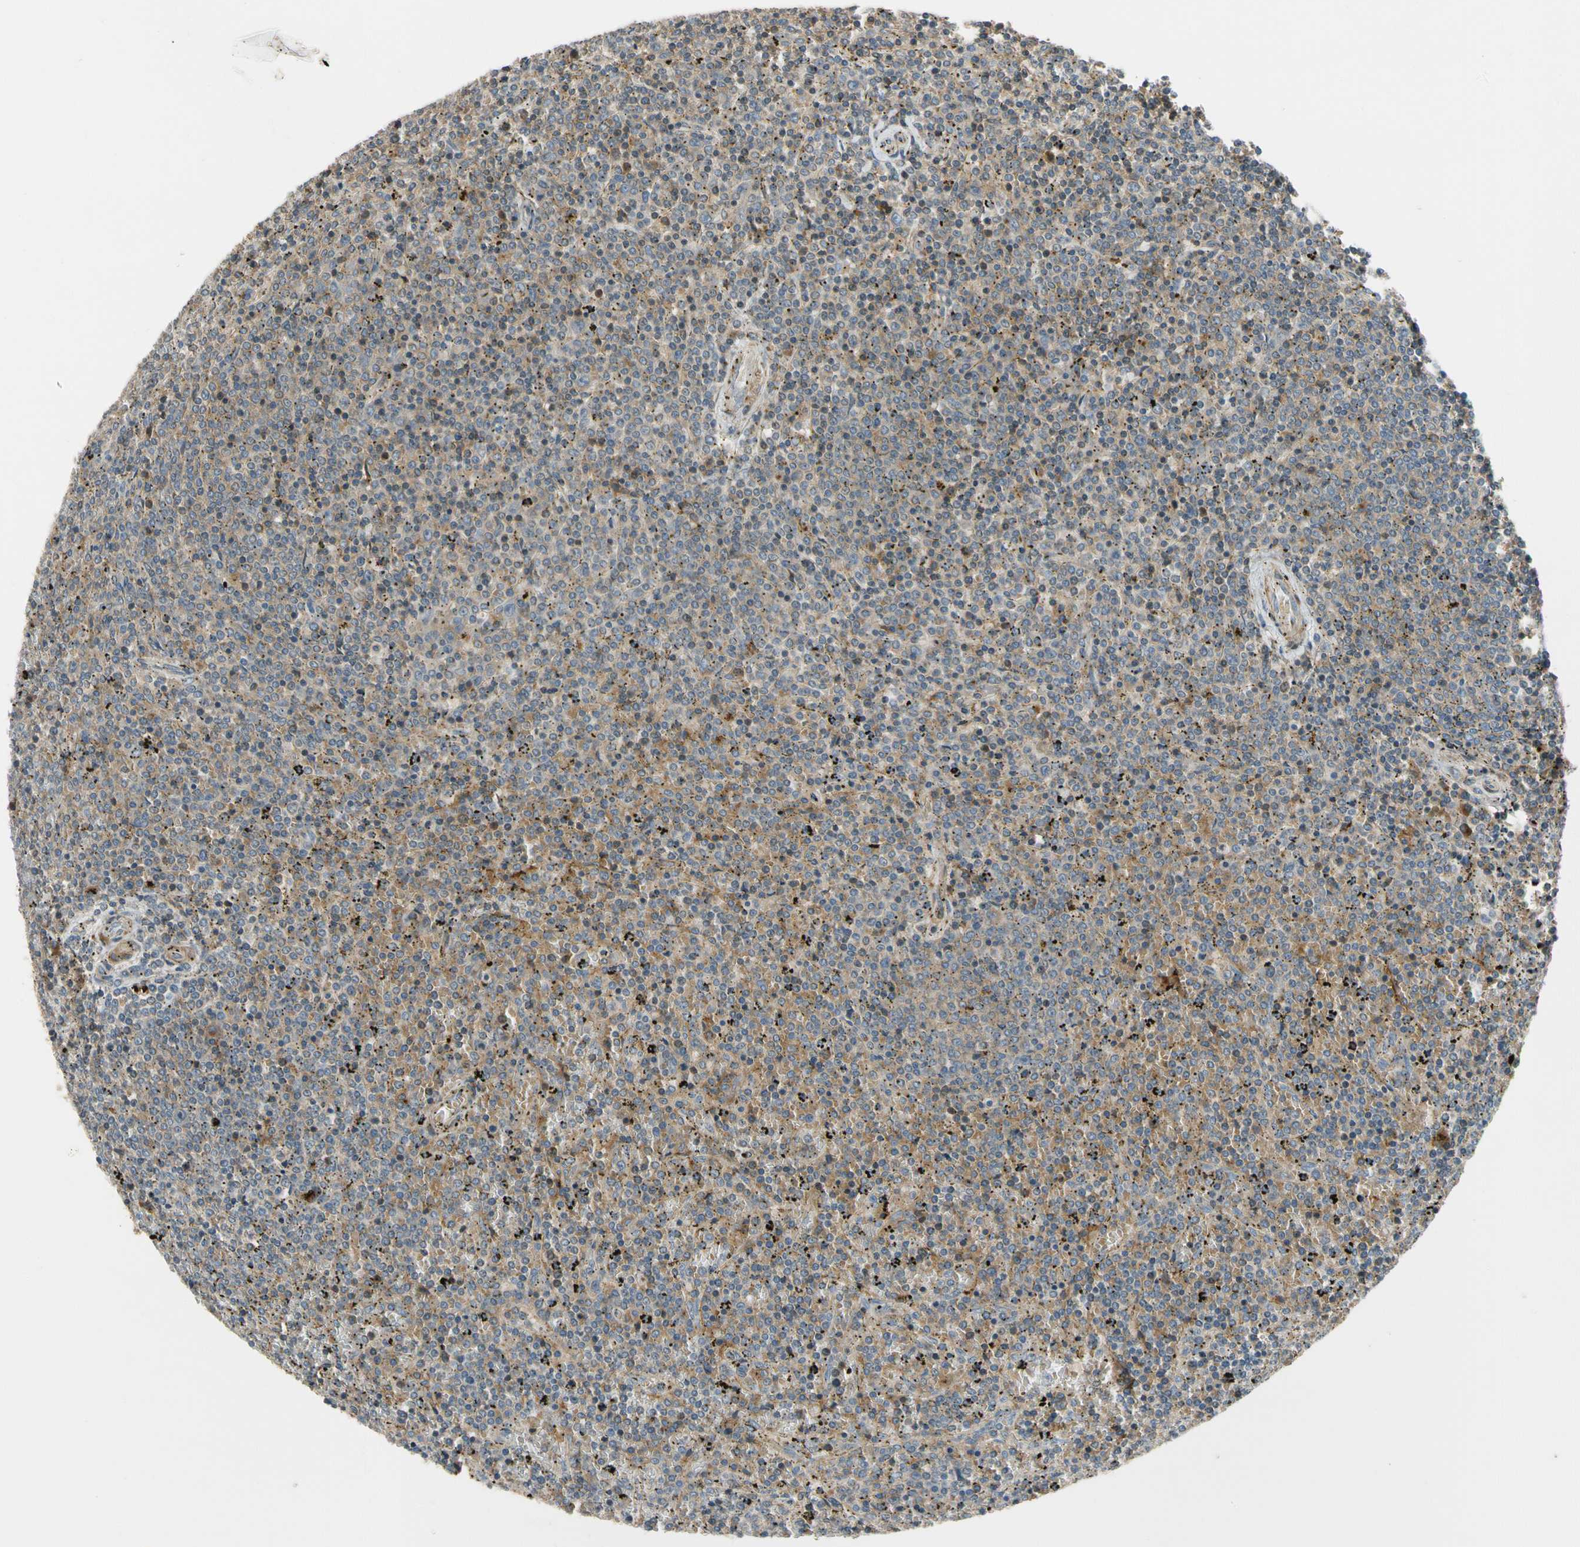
{"staining": {"intensity": "moderate", "quantity": "25%-75%", "location": "cytoplasmic/membranous"}, "tissue": "lymphoma", "cell_type": "Tumor cells", "image_type": "cancer", "snomed": [{"axis": "morphology", "description": "Malignant lymphoma, non-Hodgkin's type, Low grade"}, {"axis": "topography", "description": "Spleen"}], "caption": "Protein expression by immunohistochemistry (IHC) shows moderate cytoplasmic/membranous positivity in about 25%-75% of tumor cells in malignant lymphoma, non-Hodgkin's type (low-grade).", "gene": "MST1R", "patient": {"sex": "female", "age": 77}}